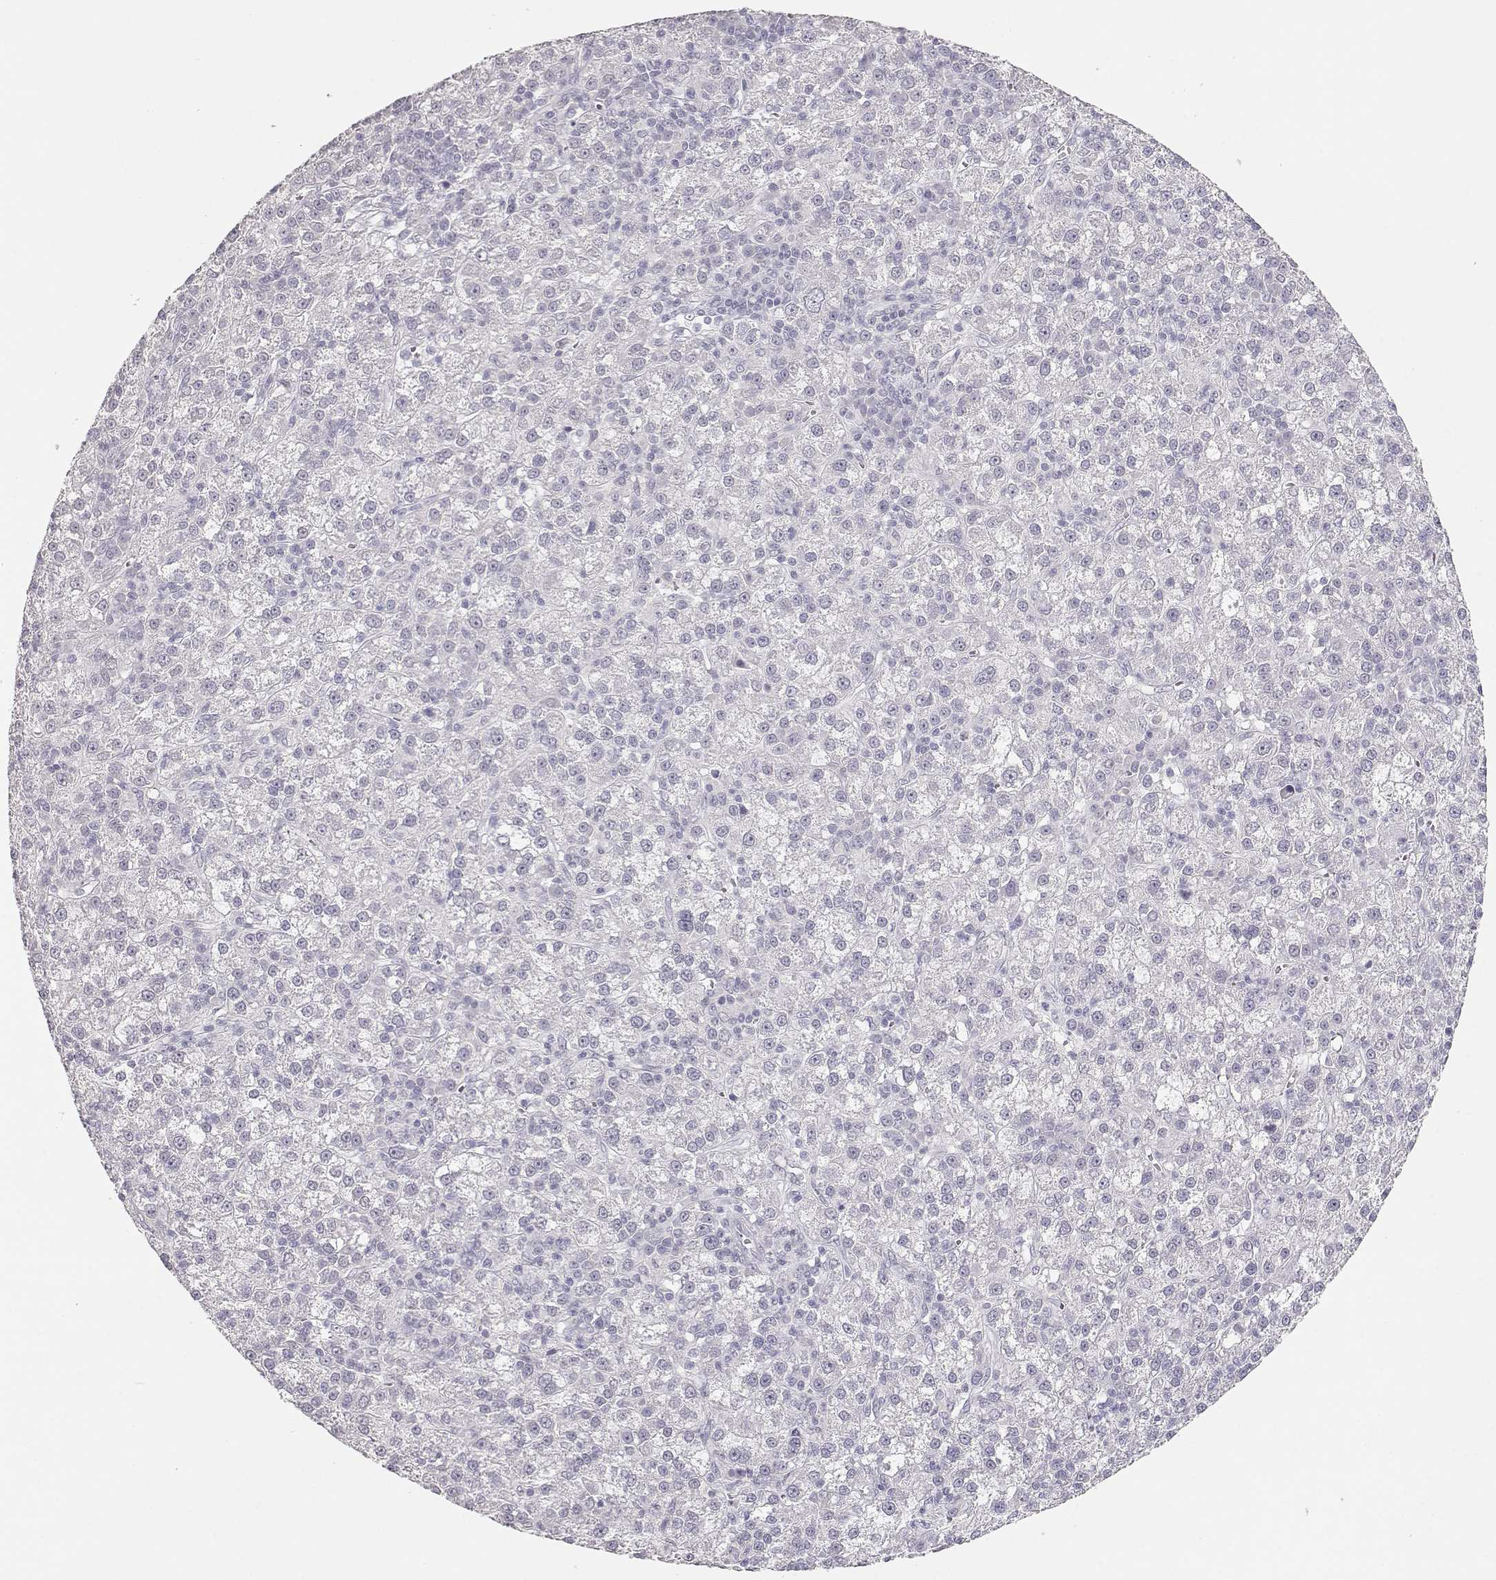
{"staining": {"intensity": "negative", "quantity": "none", "location": "none"}, "tissue": "liver cancer", "cell_type": "Tumor cells", "image_type": "cancer", "snomed": [{"axis": "morphology", "description": "Carcinoma, Hepatocellular, NOS"}, {"axis": "topography", "description": "Liver"}], "caption": "This is a photomicrograph of immunohistochemistry staining of liver hepatocellular carcinoma, which shows no positivity in tumor cells.", "gene": "TKTL1", "patient": {"sex": "female", "age": 60}}